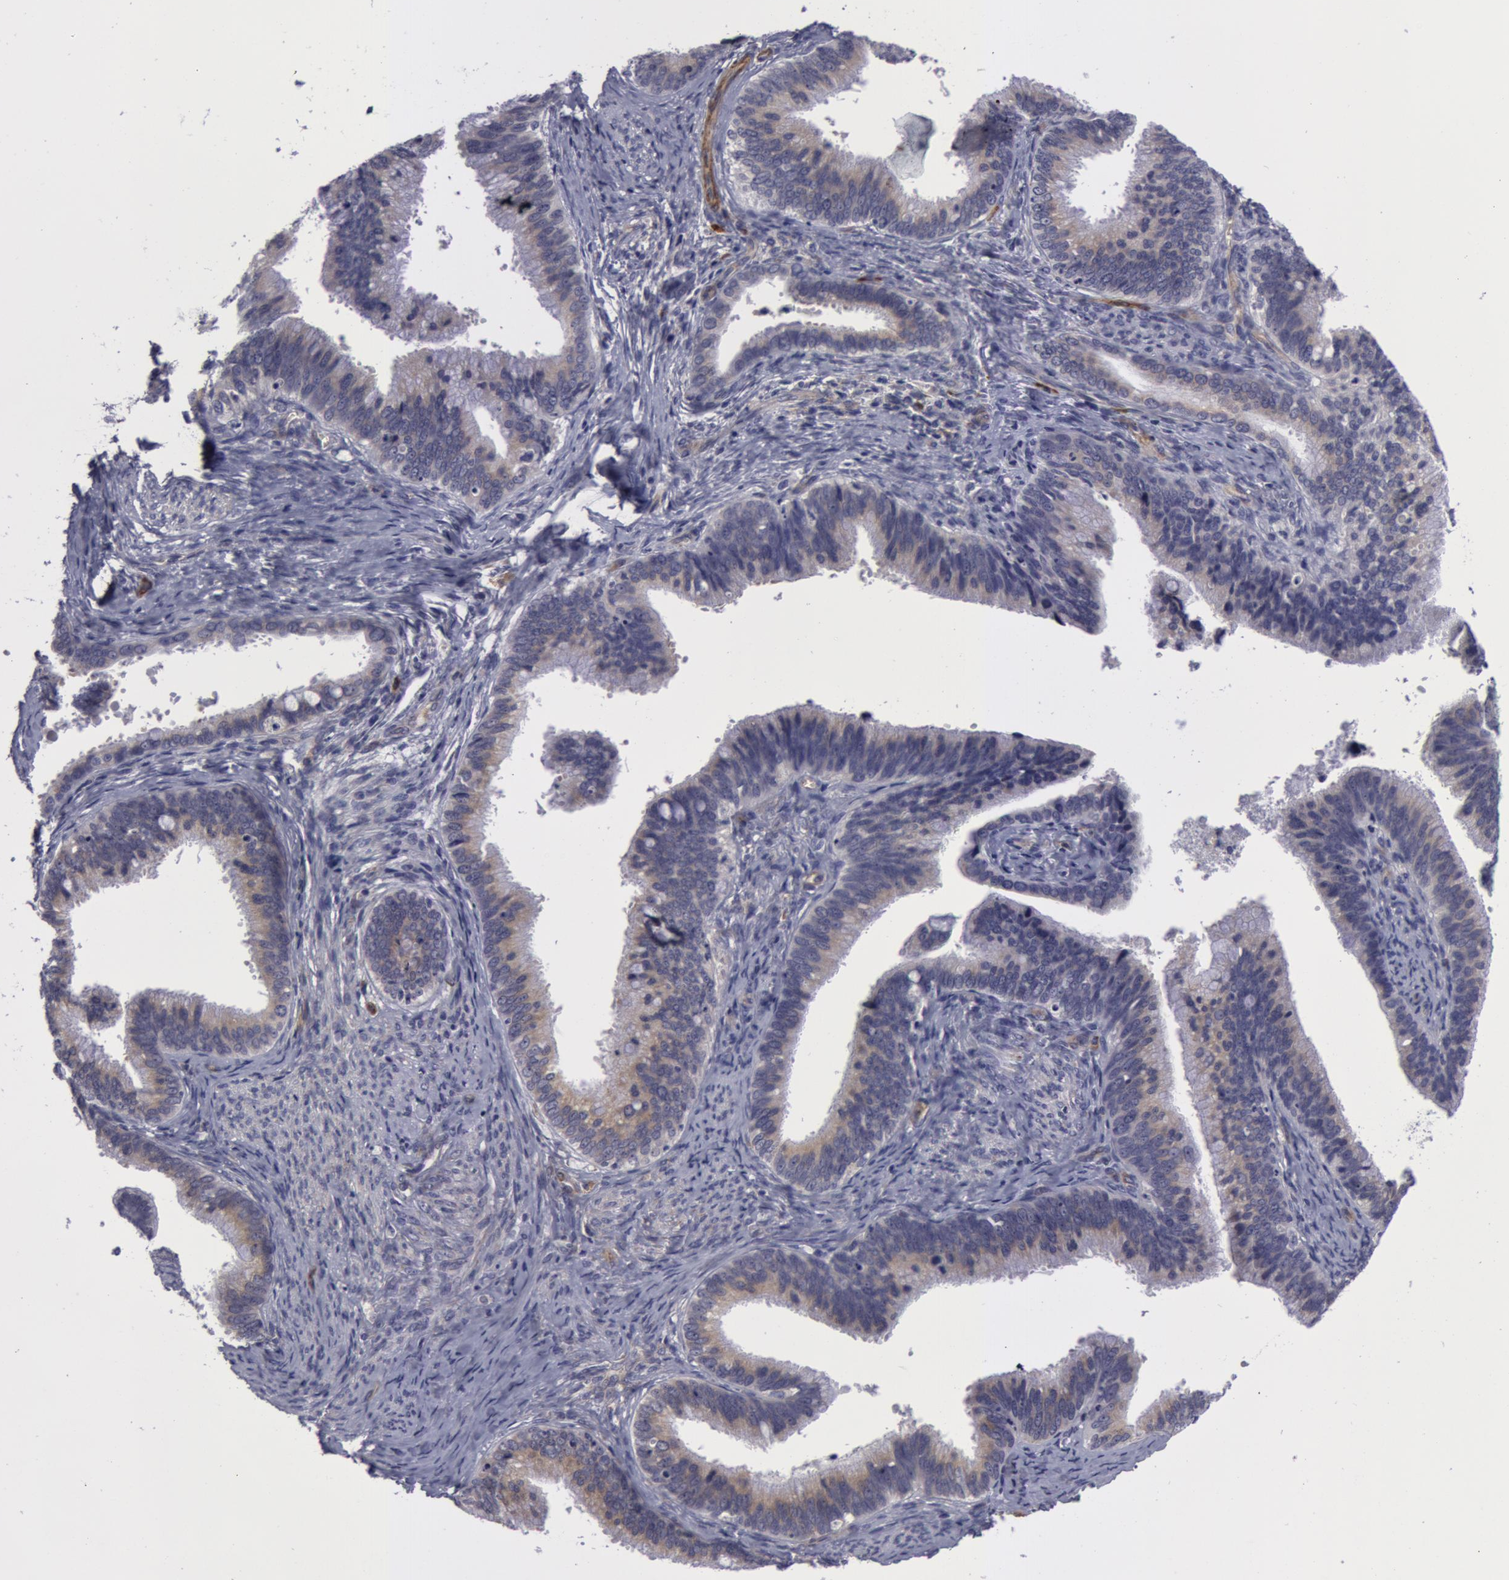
{"staining": {"intensity": "weak", "quantity": "25%-75%", "location": "cytoplasmic/membranous"}, "tissue": "cervical cancer", "cell_type": "Tumor cells", "image_type": "cancer", "snomed": [{"axis": "morphology", "description": "Adenocarcinoma, NOS"}, {"axis": "topography", "description": "Cervix"}], "caption": "Immunohistochemical staining of cervical cancer (adenocarcinoma) reveals low levels of weak cytoplasmic/membranous positivity in approximately 25%-75% of tumor cells. (Stains: DAB in brown, nuclei in blue, Microscopy: brightfield microscopy at high magnification).", "gene": "IL23A", "patient": {"sex": "female", "age": 47}}